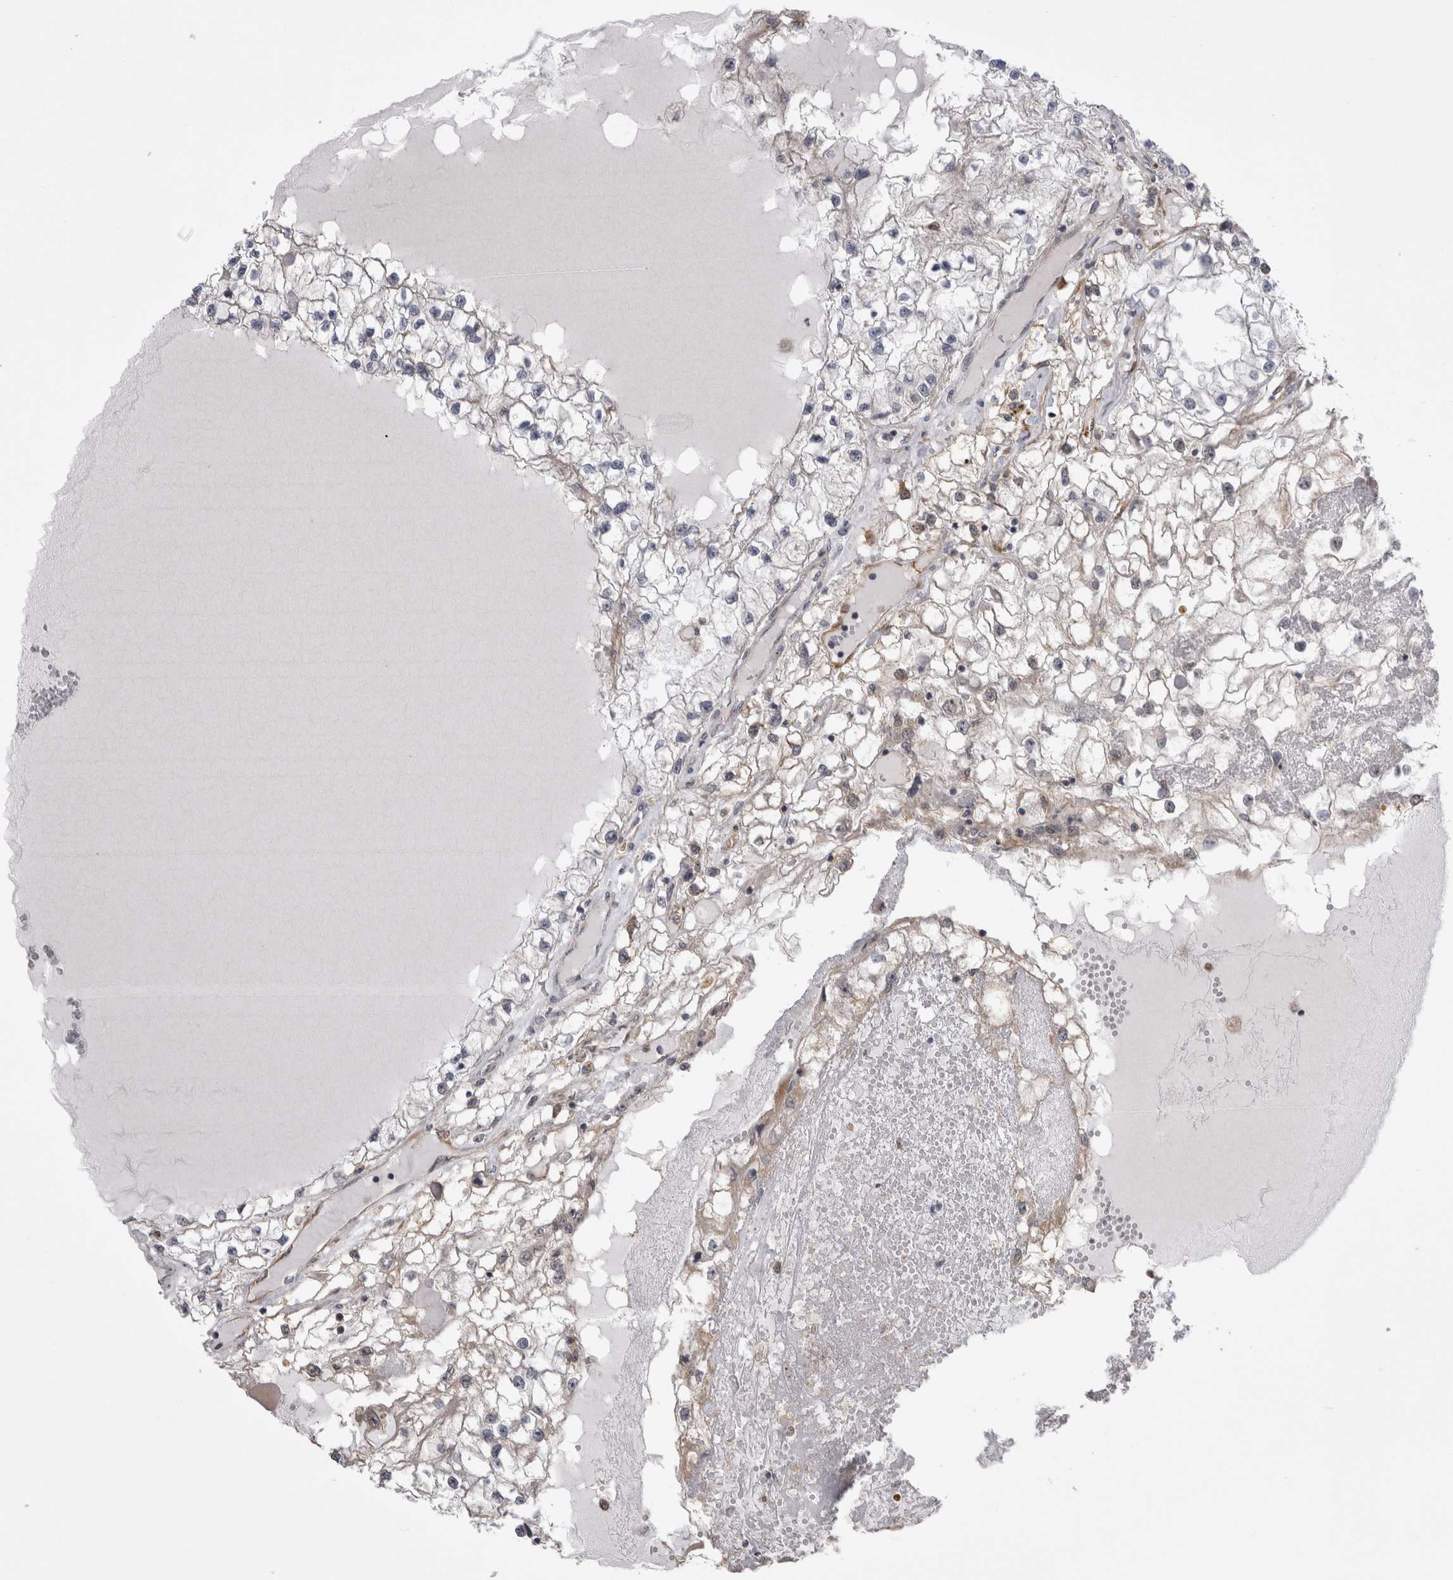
{"staining": {"intensity": "weak", "quantity": "<25%", "location": "cytoplasmic/membranous"}, "tissue": "renal cancer", "cell_type": "Tumor cells", "image_type": "cancer", "snomed": [{"axis": "morphology", "description": "Adenocarcinoma, NOS"}, {"axis": "topography", "description": "Kidney"}], "caption": "An IHC image of renal adenocarcinoma is shown. There is no staining in tumor cells of renal adenocarcinoma.", "gene": "CHIC2", "patient": {"sex": "male", "age": 68}}